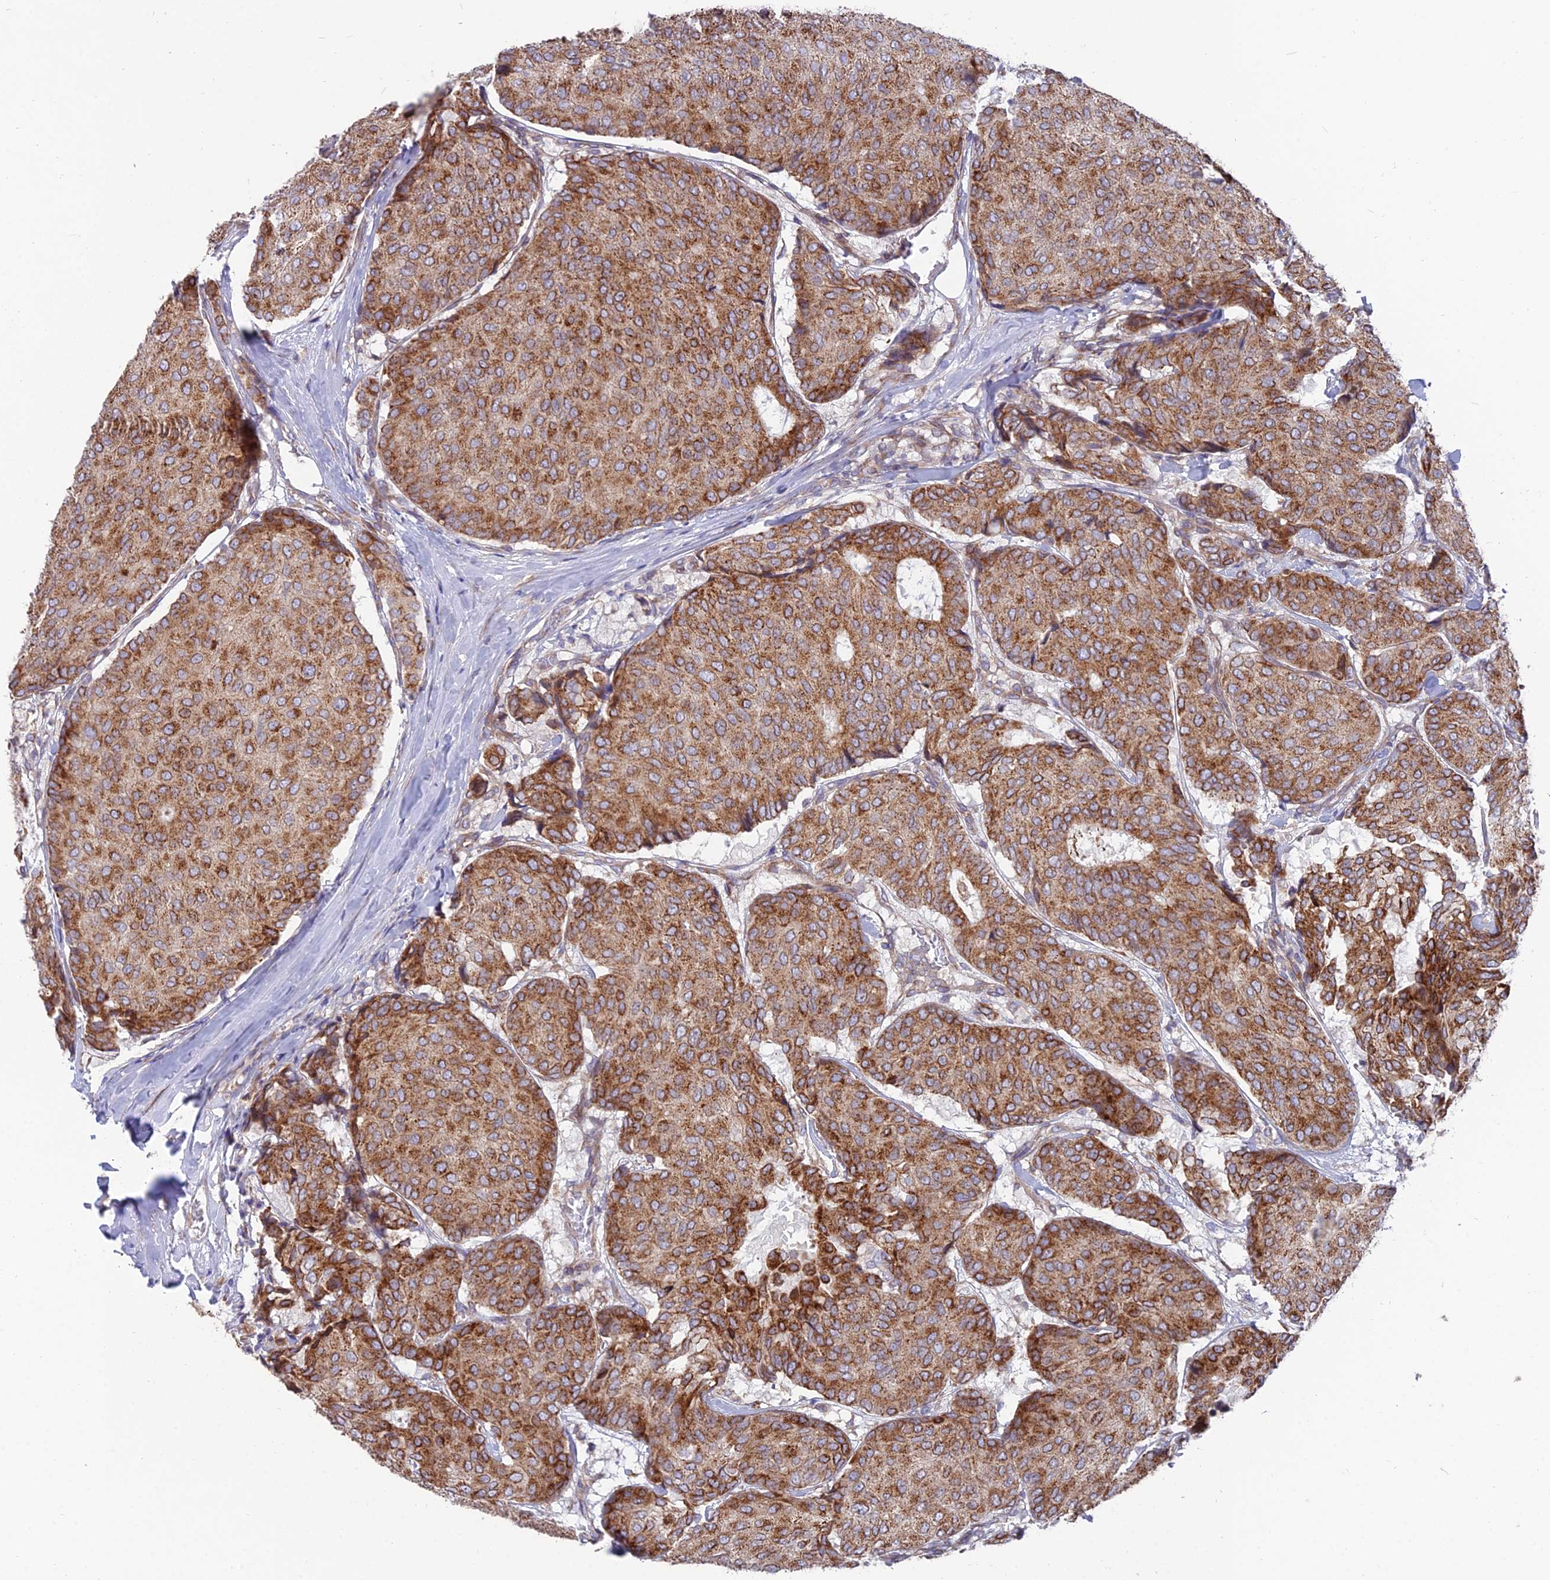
{"staining": {"intensity": "moderate", "quantity": ">75%", "location": "cytoplasmic/membranous"}, "tissue": "breast cancer", "cell_type": "Tumor cells", "image_type": "cancer", "snomed": [{"axis": "morphology", "description": "Duct carcinoma"}, {"axis": "topography", "description": "Breast"}], "caption": "Brown immunohistochemical staining in human breast cancer (invasive ductal carcinoma) displays moderate cytoplasmic/membranous expression in approximately >75% of tumor cells.", "gene": "TBC1D20", "patient": {"sex": "female", "age": 75}}